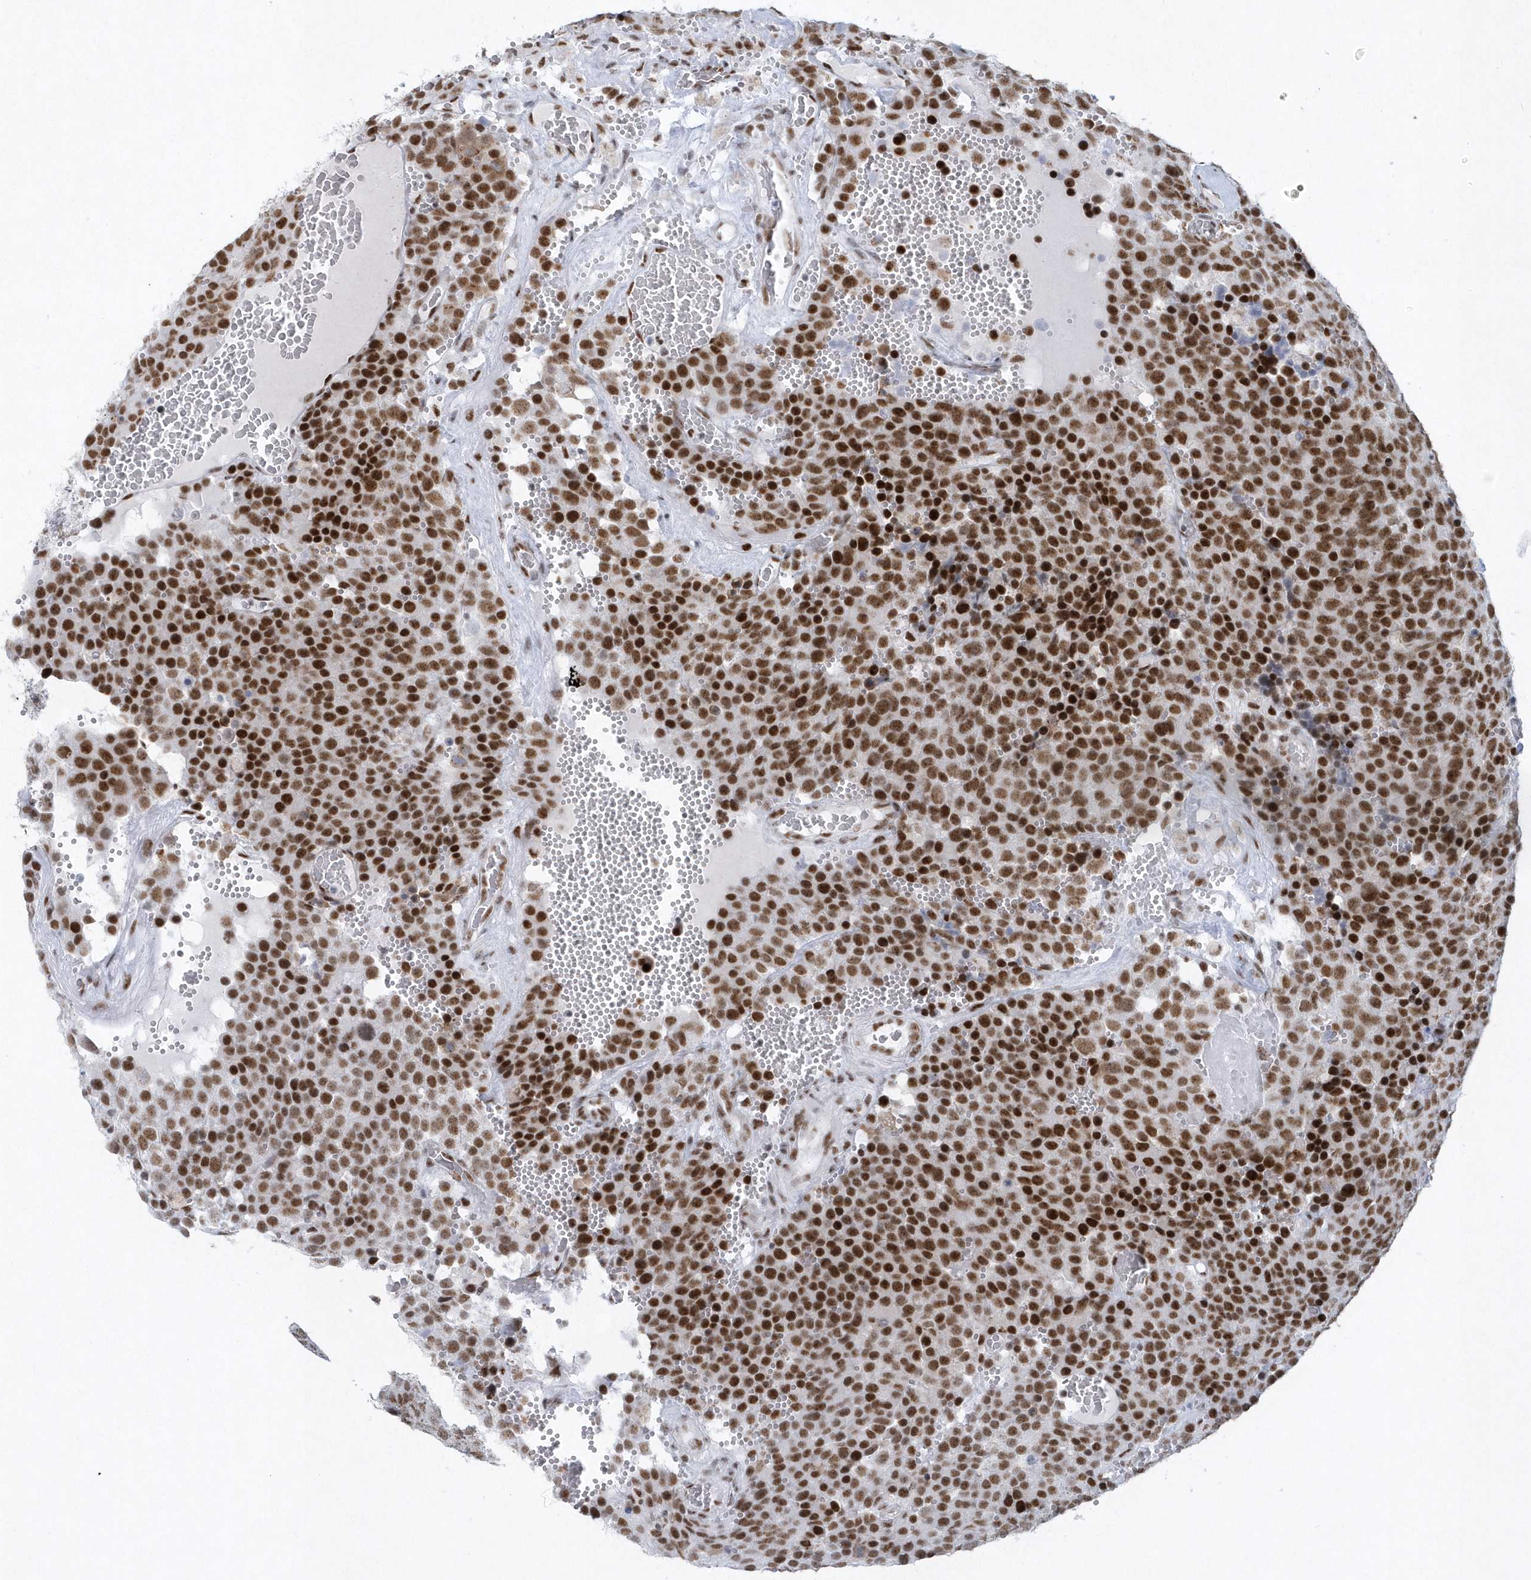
{"staining": {"intensity": "strong", "quantity": ">75%", "location": "nuclear"}, "tissue": "testis cancer", "cell_type": "Tumor cells", "image_type": "cancer", "snomed": [{"axis": "morphology", "description": "Seminoma, NOS"}, {"axis": "topography", "description": "Testis"}], "caption": "Human testis cancer (seminoma) stained for a protein (brown) exhibits strong nuclear positive positivity in approximately >75% of tumor cells.", "gene": "DCLRE1A", "patient": {"sex": "male", "age": 71}}